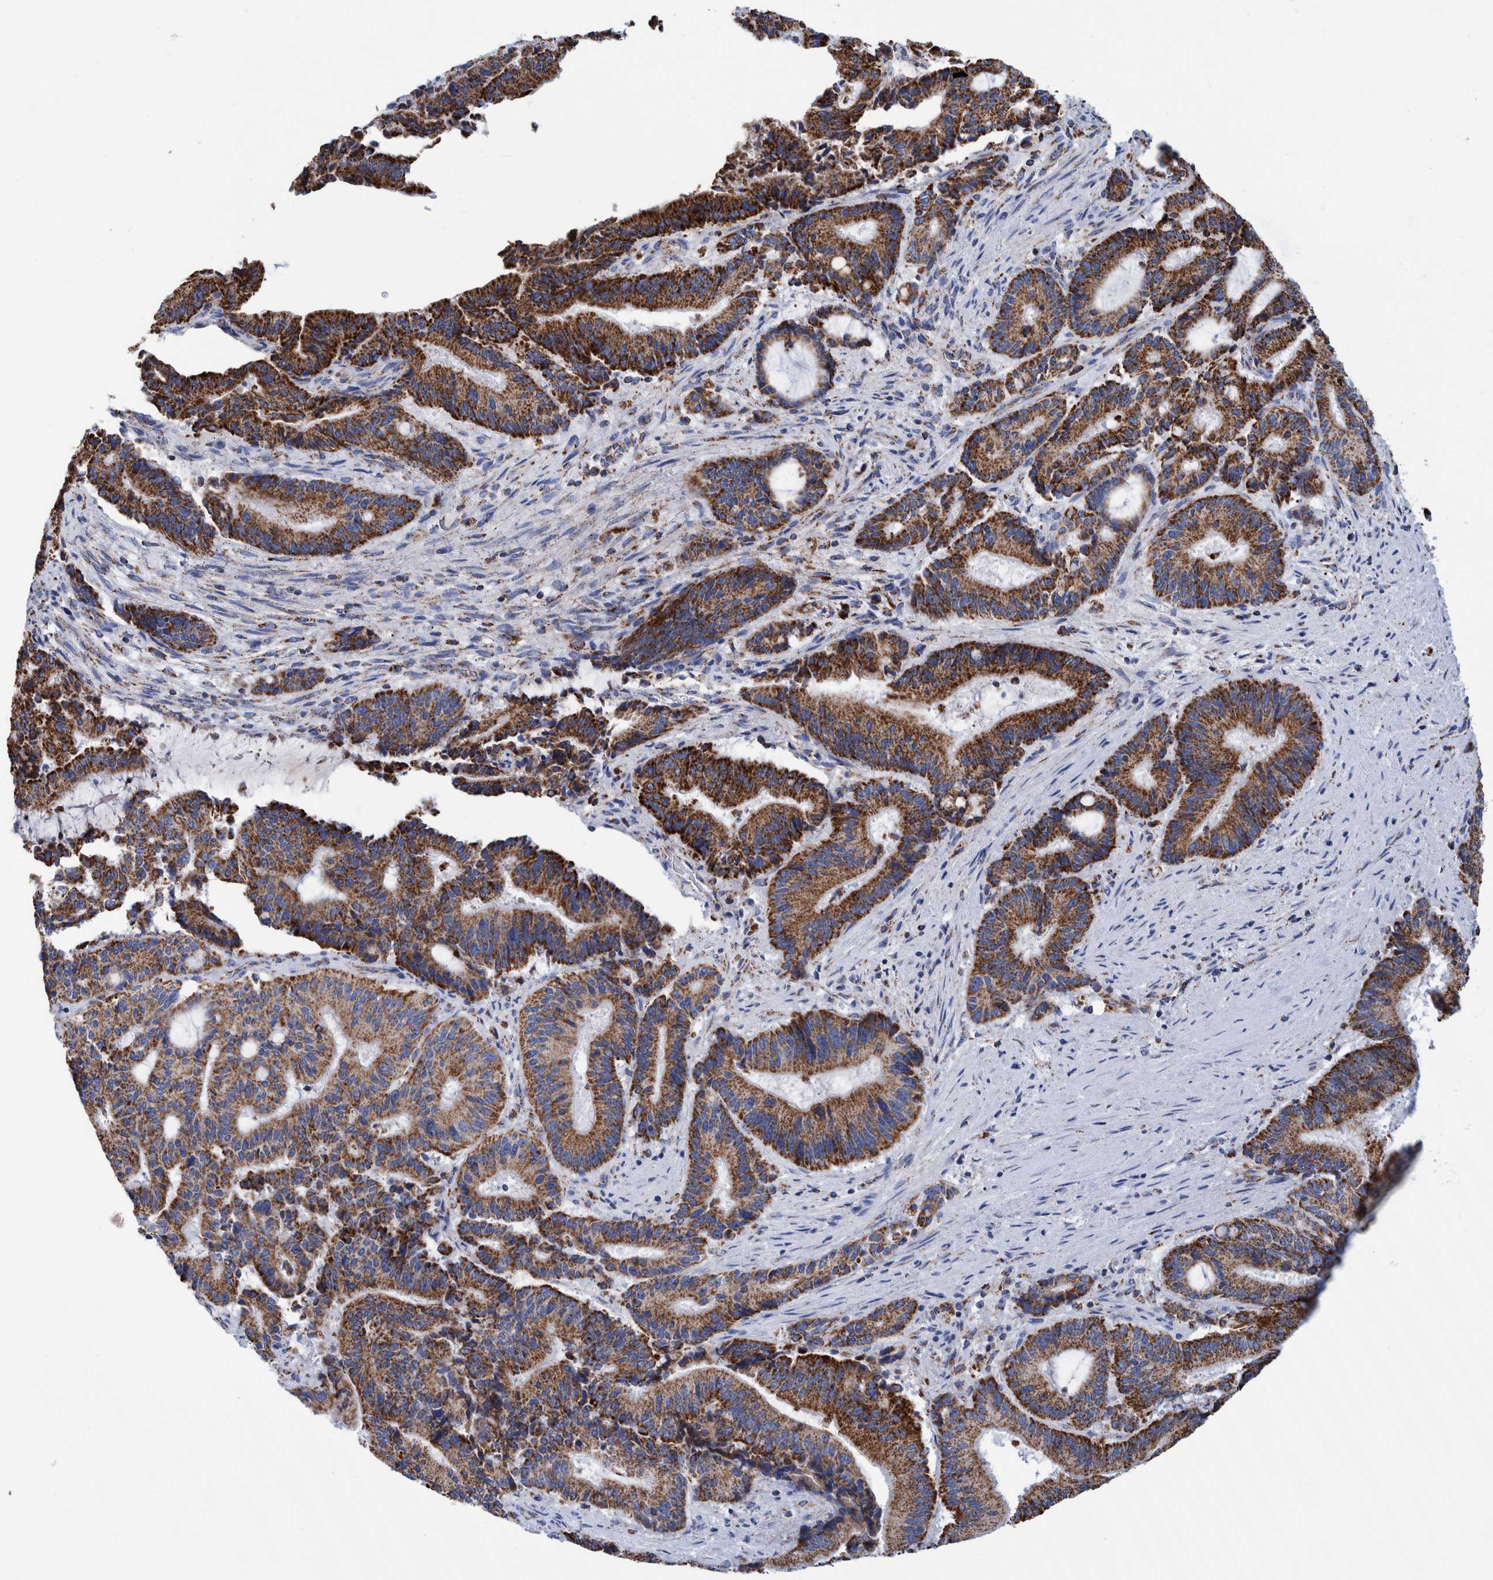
{"staining": {"intensity": "strong", "quantity": ">75%", "location": "cytoplasmic/membranous"}, "tissue": "liver cancer", "cell_type": "Tumor cells", "image_type": "cancer", "snomed": [{"axis": "morphology", "description": "Normal tissue, NOS"}, {"axis": "morphology", "description": "Cholangiocarcinoma"}, {"axis": "topography", "description": "Liver"}, {"axis": "topography", "description": "Peripheral nerve tissue"}], "caption": "Brown immunohistochemical staining in liver cancer (cholangiocarcinoma) exhibits strong cytoplasmic/membranous expression in approximately >75% of tumor cells.", "gene": "DECR1", "patient": {"sex": "female", "age": 73}}